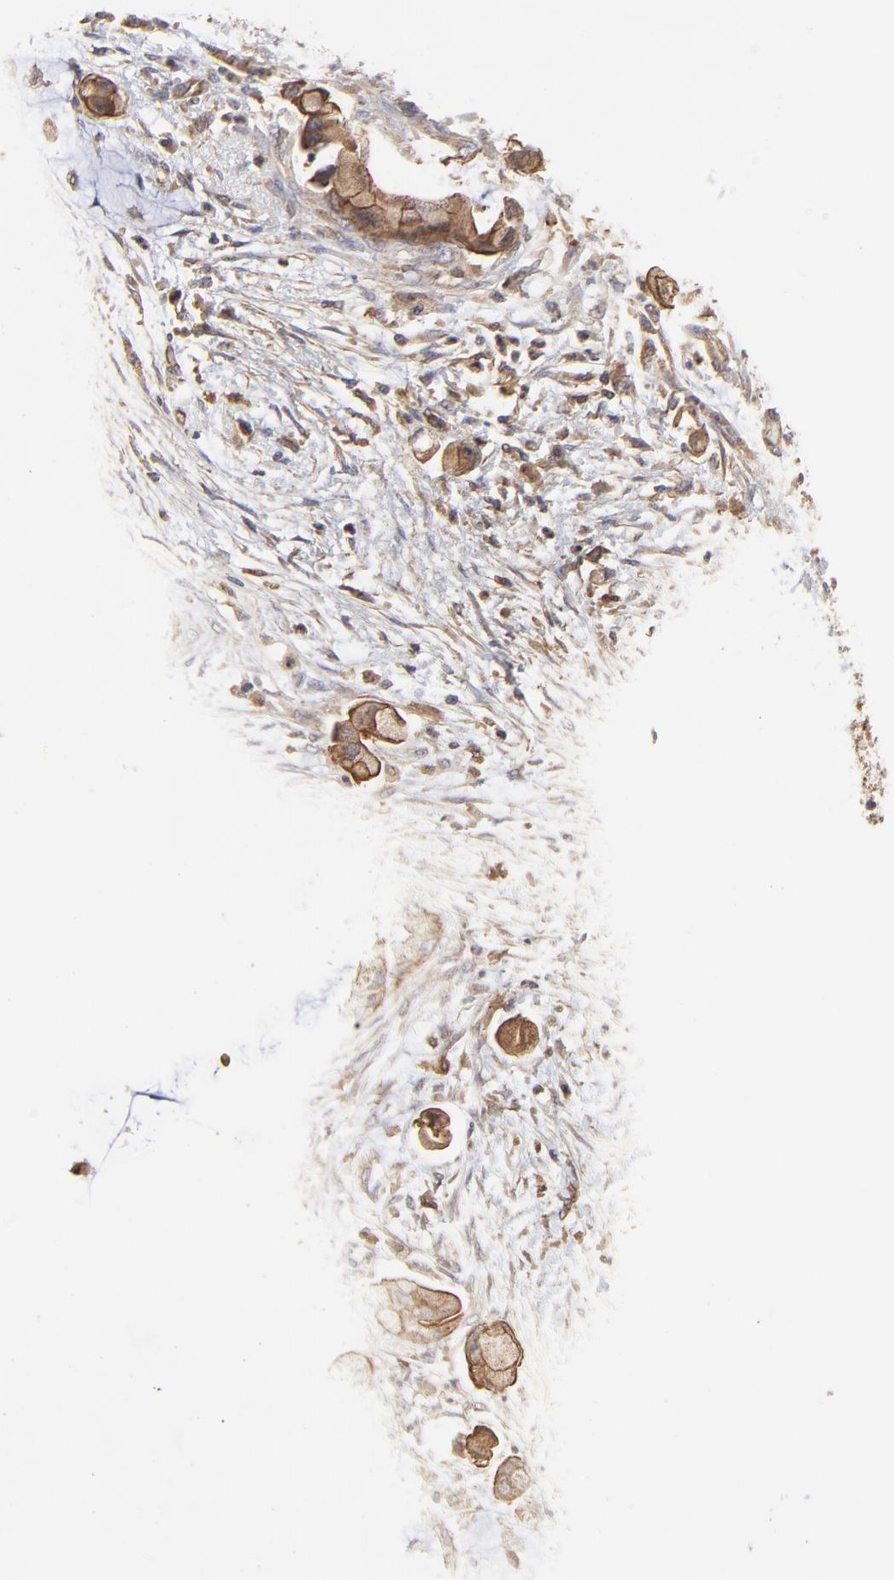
{"staining": {"intensity": "moderate", "quantity": ">75%", "location": "cytoplasmic/membranous"}, "tissue": "pancreatic cancer", "cell_type": "Tumor cells", "image_type": "cancer", "snomed": [{"axis": "morphology", "description": "Adenocarcinoma, NOS"}, {"axis": "topography", "description": "Pancreas"}], "caption": "Immunohistochemical staining of human pancreatic adenocarcinoma shows medium levels of moderate cytoplasmic/membranous expression in approximately >75% of tumor cells. Nuclei are stained in blue.", "gene": "ARMT1", "patient": {"sex": "female", "age": 59}}